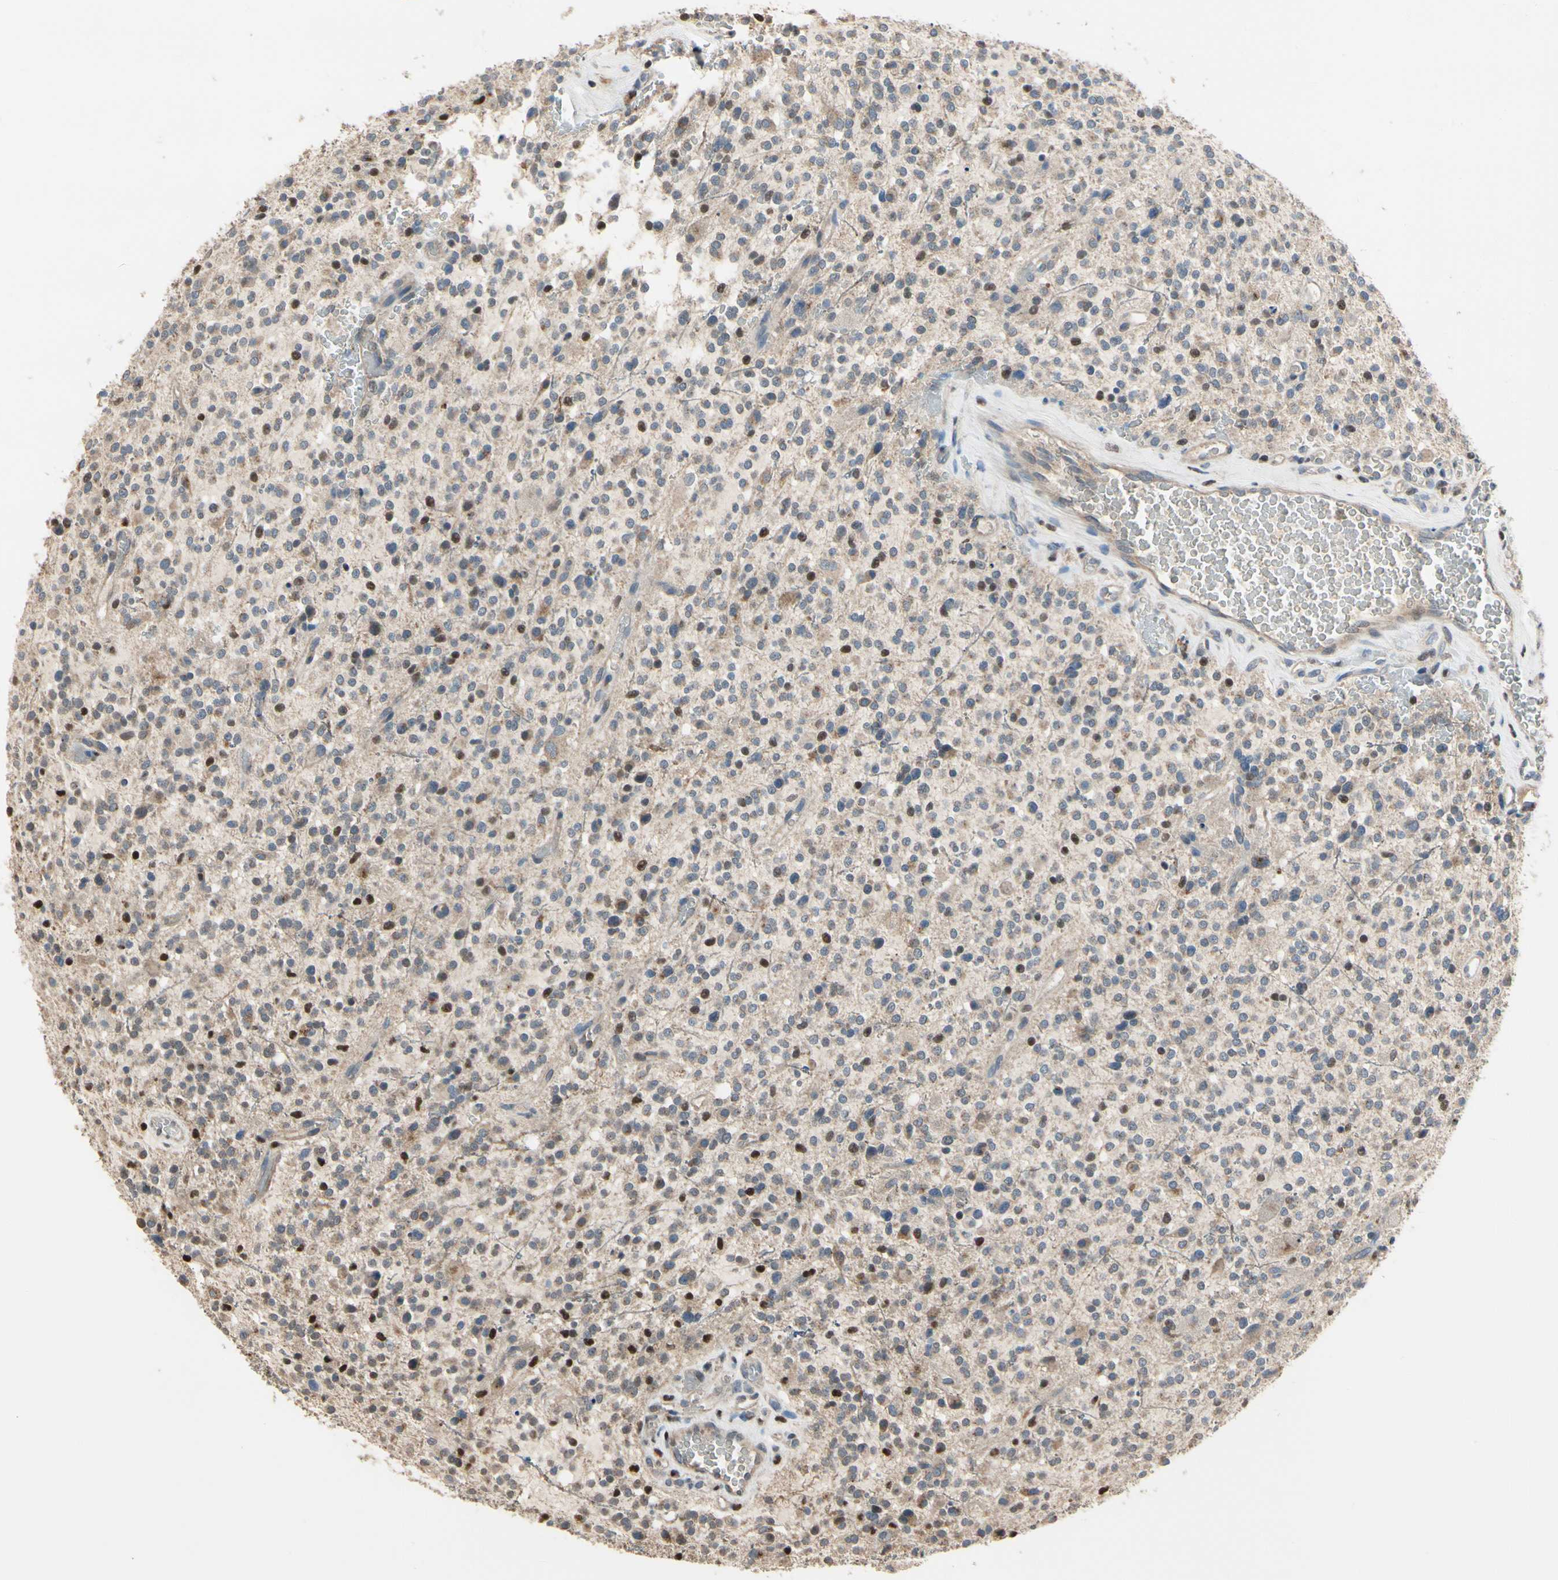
{"staining": {"intensity": "strong", "quantity": "<25%", "location": "nuclear"}, "tissue": "glioma", "cell_type": "Tumor cells", "image_type": "cancer", "snomed": [{"axis": "morphology", "description": "Glioma, malignant, High grade"}, {"axis": "topography", "description": "Brain"}], "caption": "Immunohistochemical staining of malignant glioma (high-grade) reveals medium levels of strong nuclear protein expression in approximately <25% of tumor cells. The staining is performed using DAB (3,3'-diaminobenzidine) brown chromogen to label protein expression. The nuclei are counter-stained blue using hematoxylin.", "gene": "CGREF1", "patient": {"sex": "male", "age": 48}}